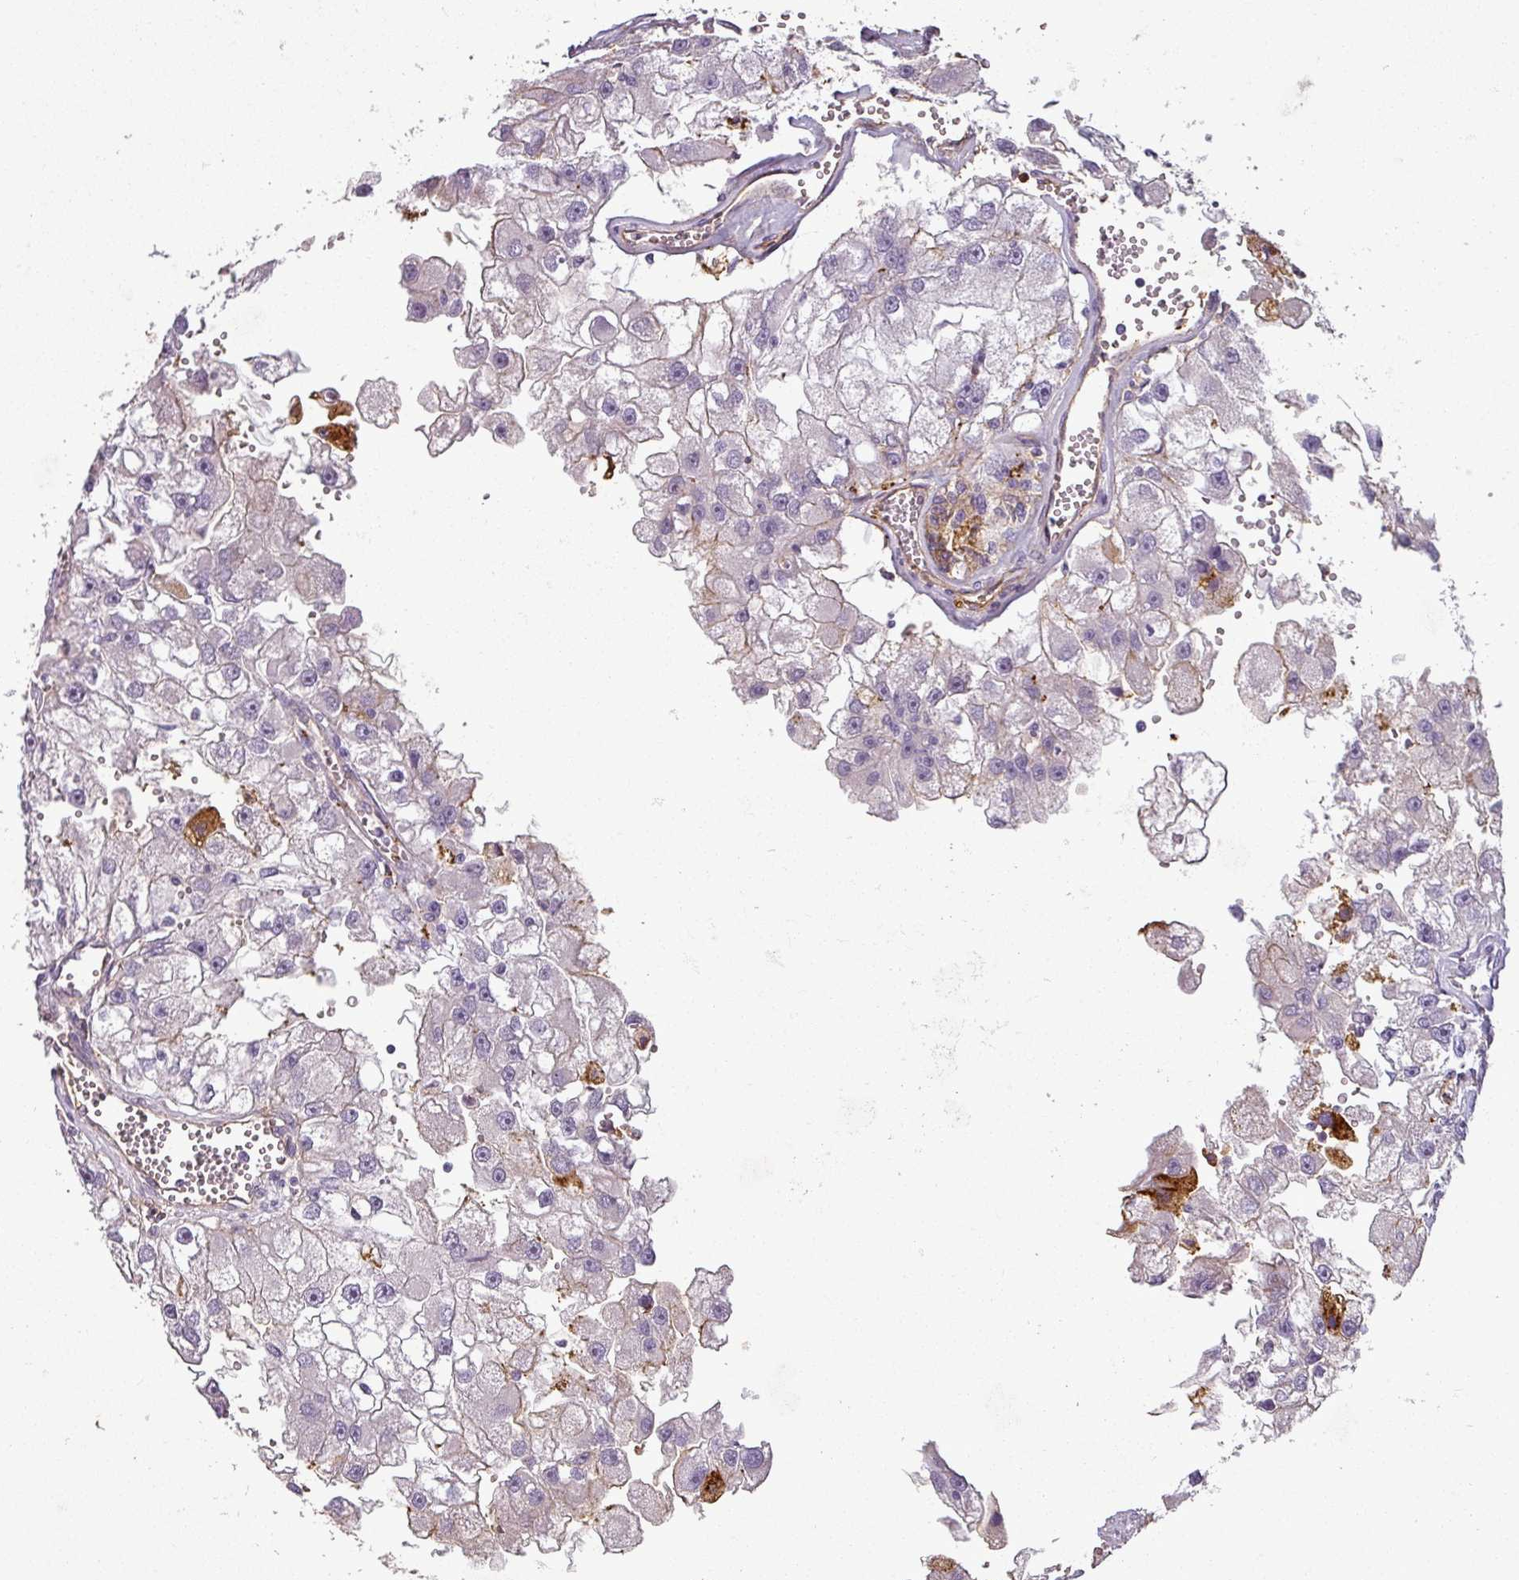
{"staining": {"intensity": "negative", "quantity": "none", "location": "none"}, "tissue": "renal cancer", "cell_type": "Tumor cells", "image_type": "cancer", "snomed": [{"axis": "morphology", "description": "Adenocarcinoma, NOS"}, {"axis": "topography", "description": "Kidney"}], "caption": "Tumor cells are negative for protein expression in human renal cancer. (Brightfield microscopy of DAB immunohistochemistry (IHC) at high magnification).", "gene": "APOC1", "patient": {"sex": "male", "age": 63}}